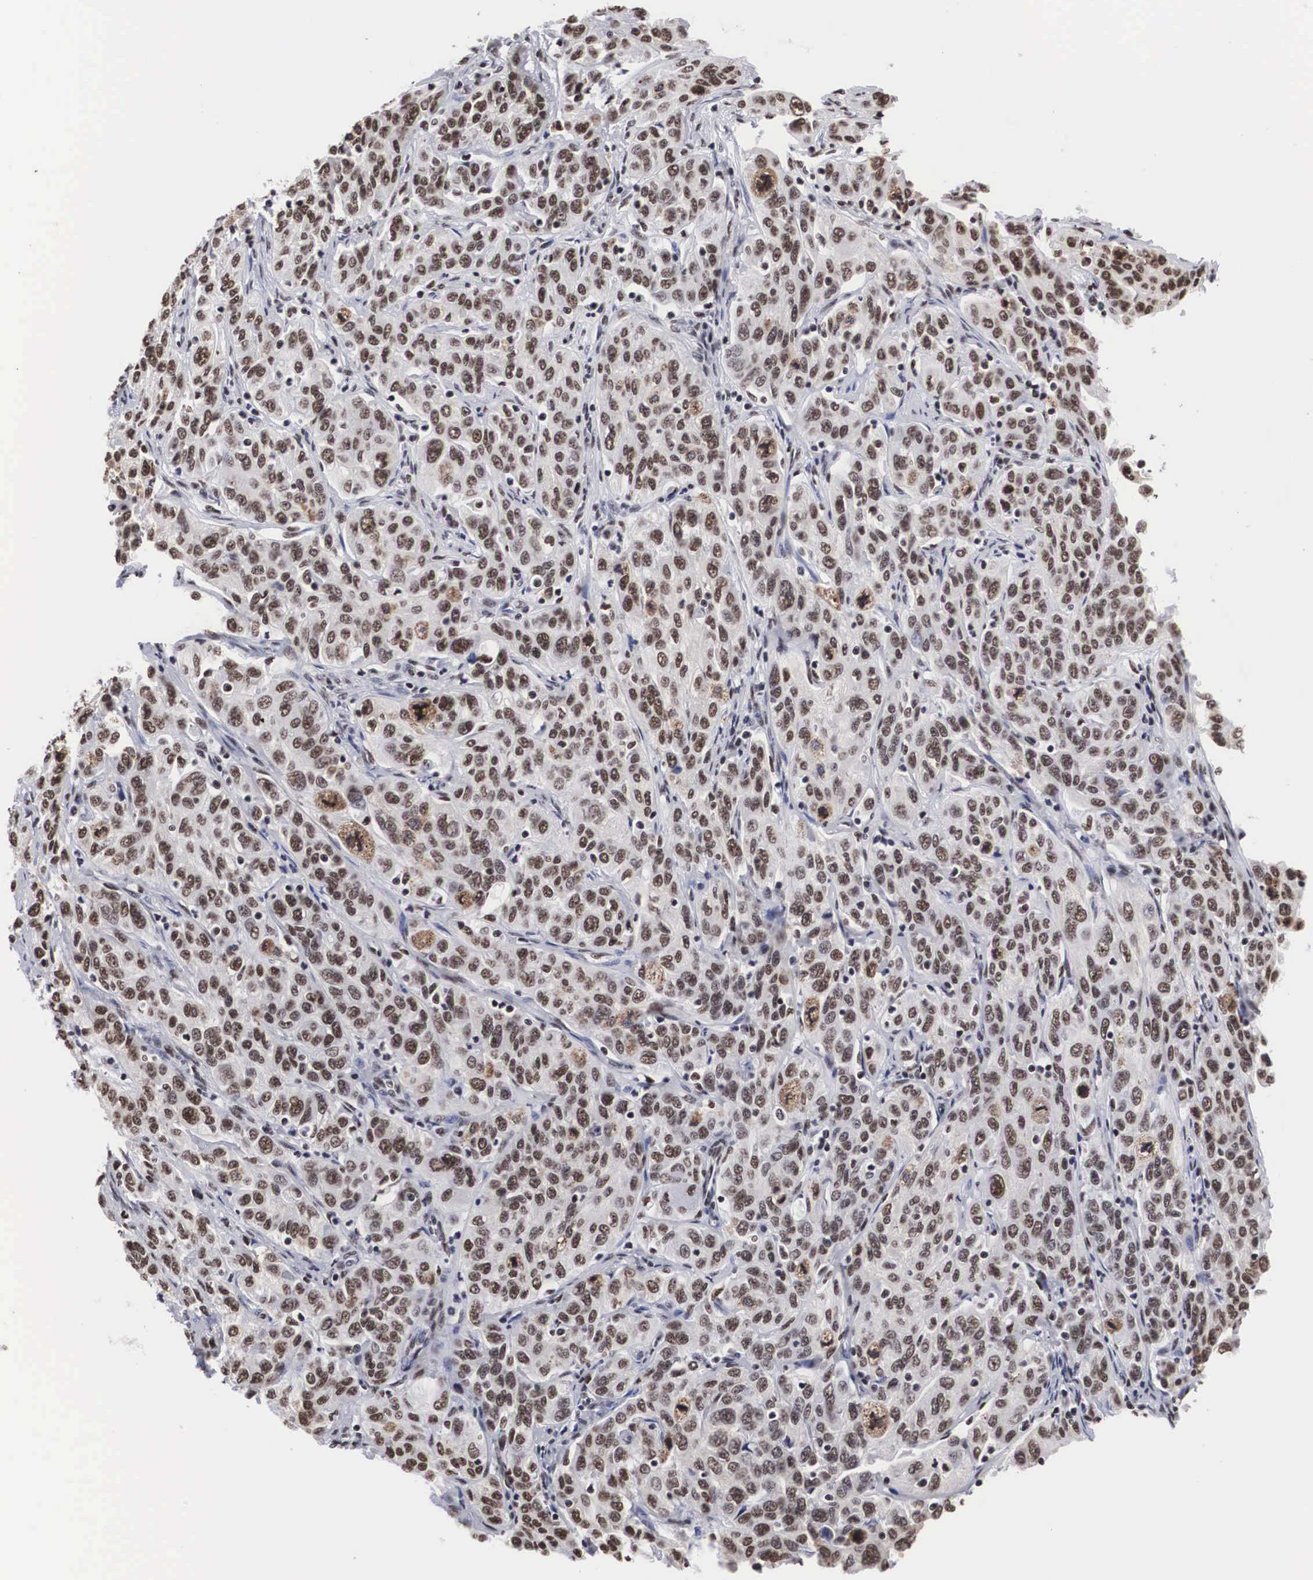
{"staining": {"intensity": "moderate", "quantity": ">75%", "location": "nuclear"}, "tissue": "cervical cancer", "cell_type": "Tumor cells", "image_type": "cancer", "snomed": [{"axis": "morphology", "description": "Squamous cell carcinoma, NOS"}, {"axis": "topography", "description": "Cervix"}], "caption": "Protein expression analysis of human cervical cancer (squamous cell carcinoma) reveals moderate nuclear positivity in about >75% of tumor cells.", "gene": "ACIN1", "patient": {"sex": "female", "age": 38}}